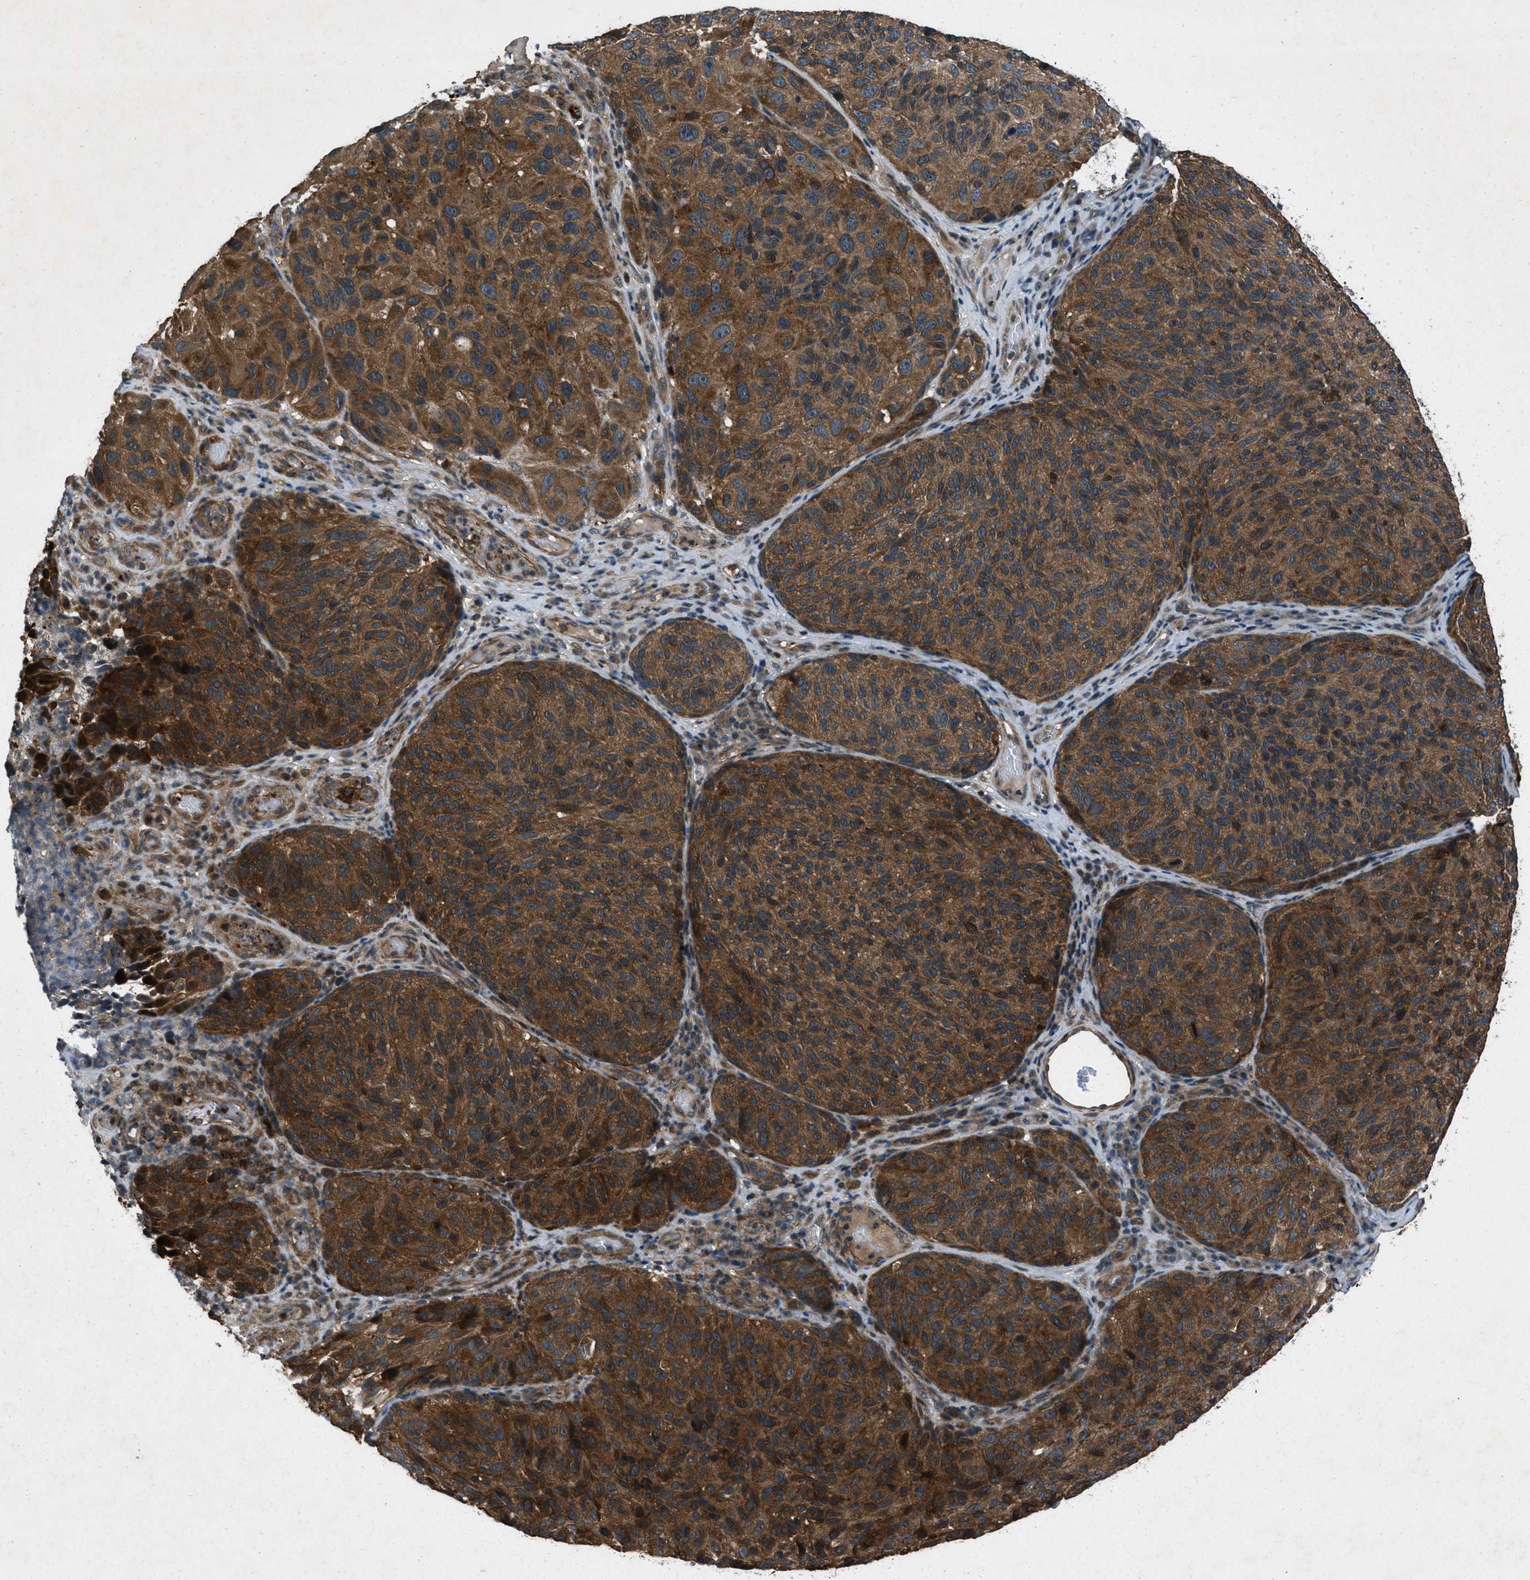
{"staining": {"intensity": "strong", "quantity": ">75%", "location": "cytoplasmic/membranous"}, "tissue": "melanoma", "cell_type": "Tumor cells", "image_type": "cancer", "snomed": [{"axis": "morphology", "description": "Malignant melanoma, NOS"}, {"axis": "topography", "description": "Skin"}], "caption": "Immunohistochemistry of melanoma exhibits high levels of strong cytoplasmic/membranous staining in about >75% of tumor cells.", "gene": "EPSTI1", "patient": {"sex": "female", "age": 73}}